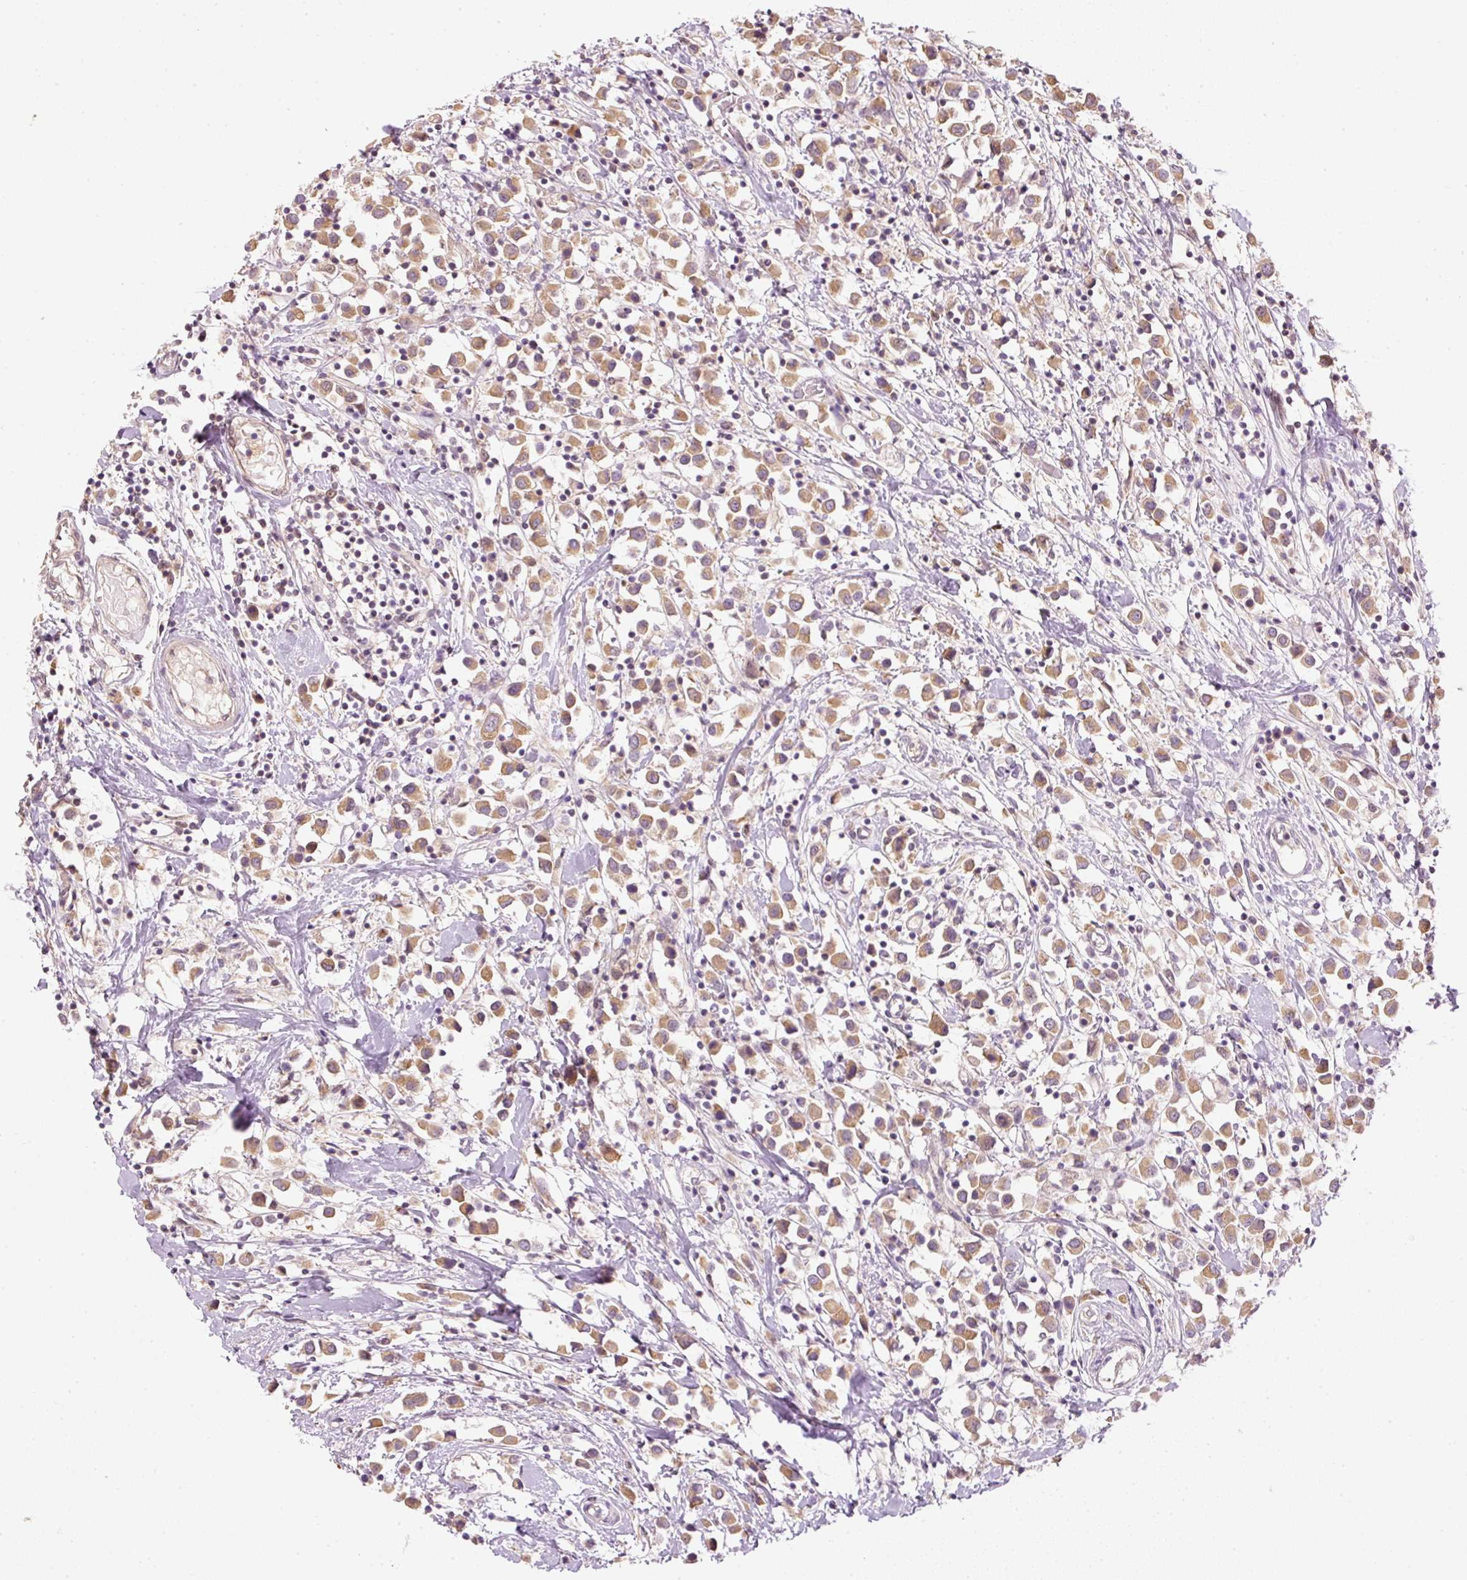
{"staining": {"intensity": "moderate", "quantity": ">75%", "location": "cytoplasmic/membranous"}, "tissue": "breast cancer", "cell_type": "Tumor cells", "image_type": "cancer", "snomed": [{"axis": "morphology", "description": "Duct carcinoma"}, {"axis": "topography", "description": "Breast"}], "caption": "Moderate cytoplasmic/membranous staining for a protein is identified in about >75% of tumor cells of invasive ductal carcinoma (breast) using IHC.", "gene": "CTTNBP2", "patient": {"sex": "female", "age": 61}}